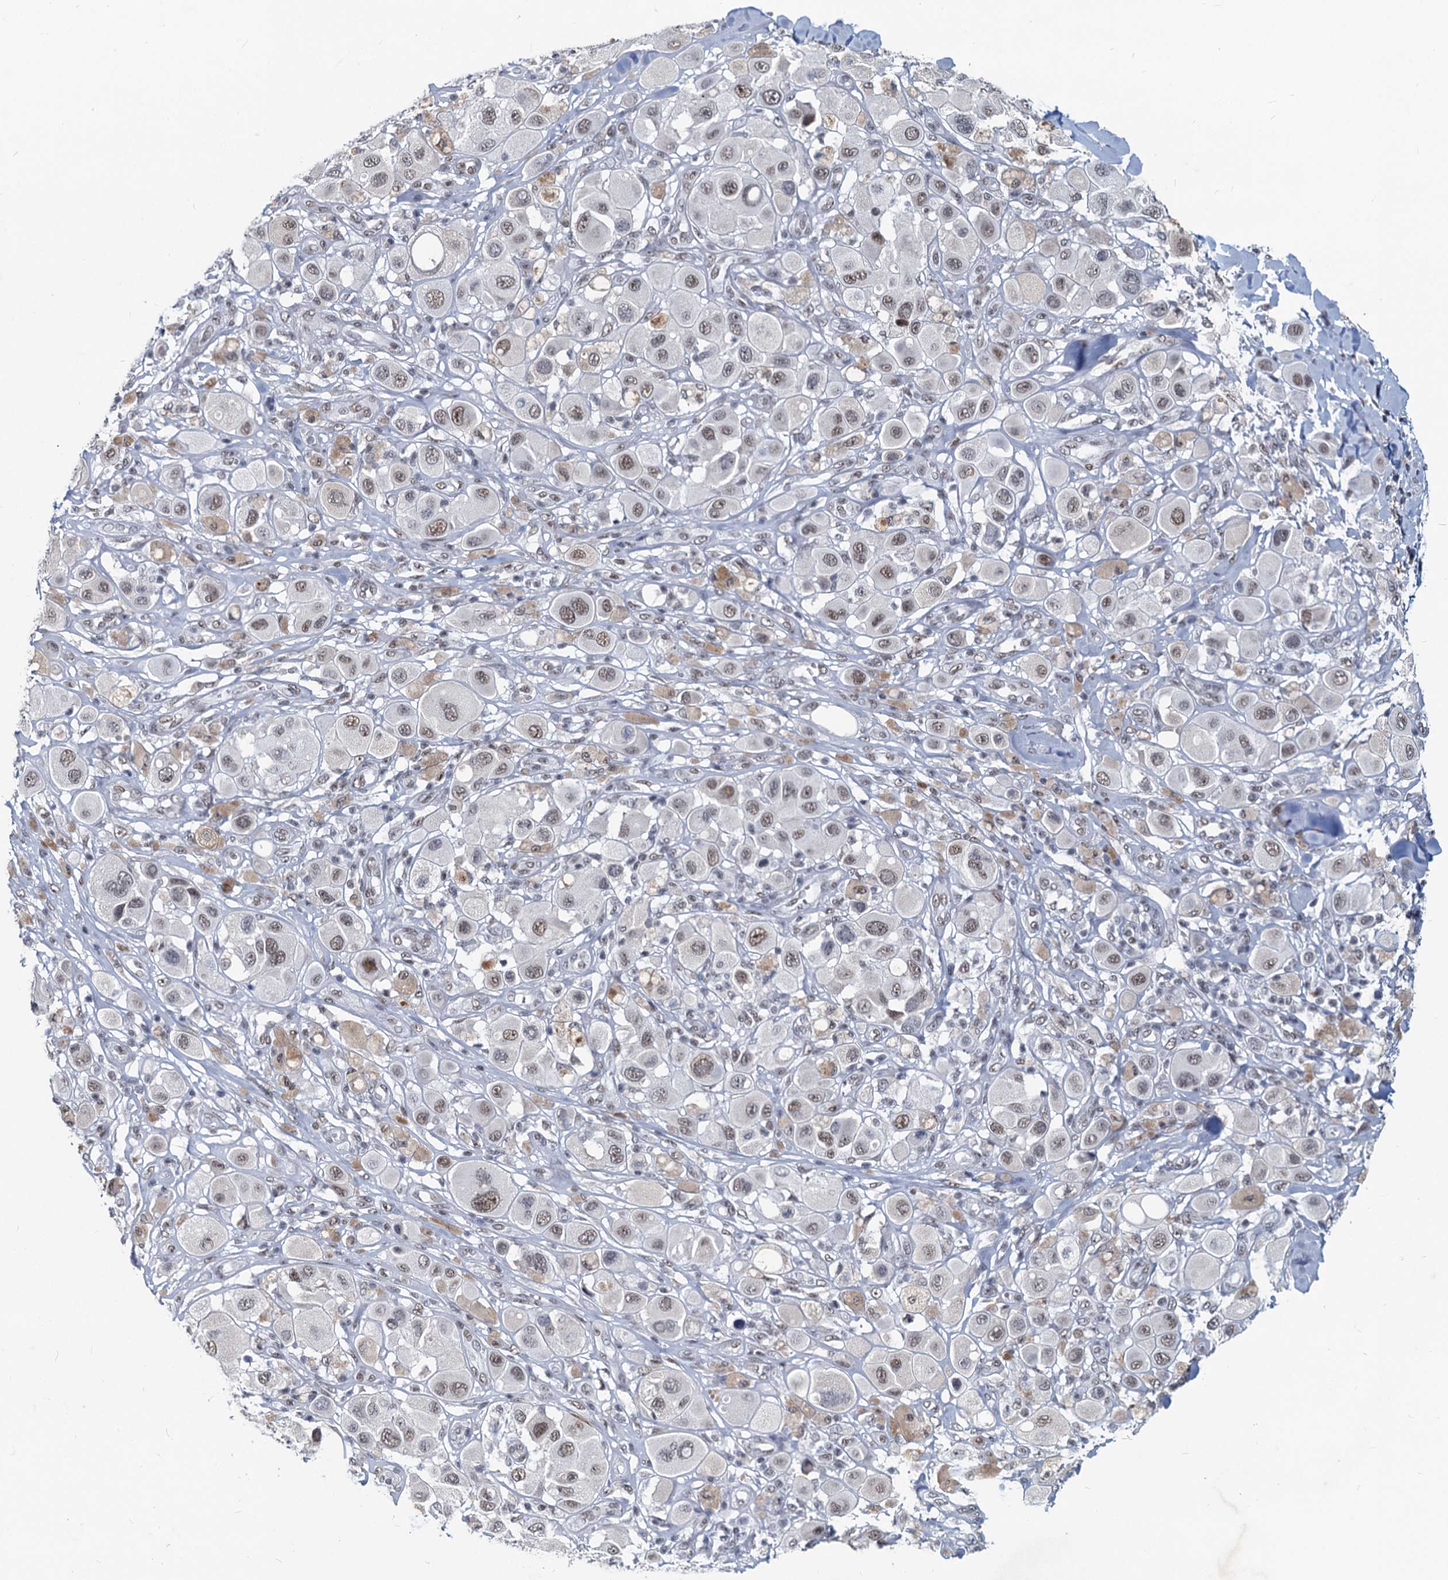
{"staining": {"intensity": "weak", "quantity": ">75%", "location": "nuclear"}, "tissue": "melanoma", "cell_type": "Tumor cells", "image_type": "cancer", "snomed": [{"axis": "morphology", "description": "Malignant melanoma, Metastatic site"}, {"axis": "topography", "description": "Skin"}], "caption": "Immunohistochemical staining of malignant melanoma (metastatic site) exhibits low levels of weak nuclear protein positivity in approximately >75% of tumor cells.", "gene": "METTL14", "patient": {"sex": "male", "age": 41}}